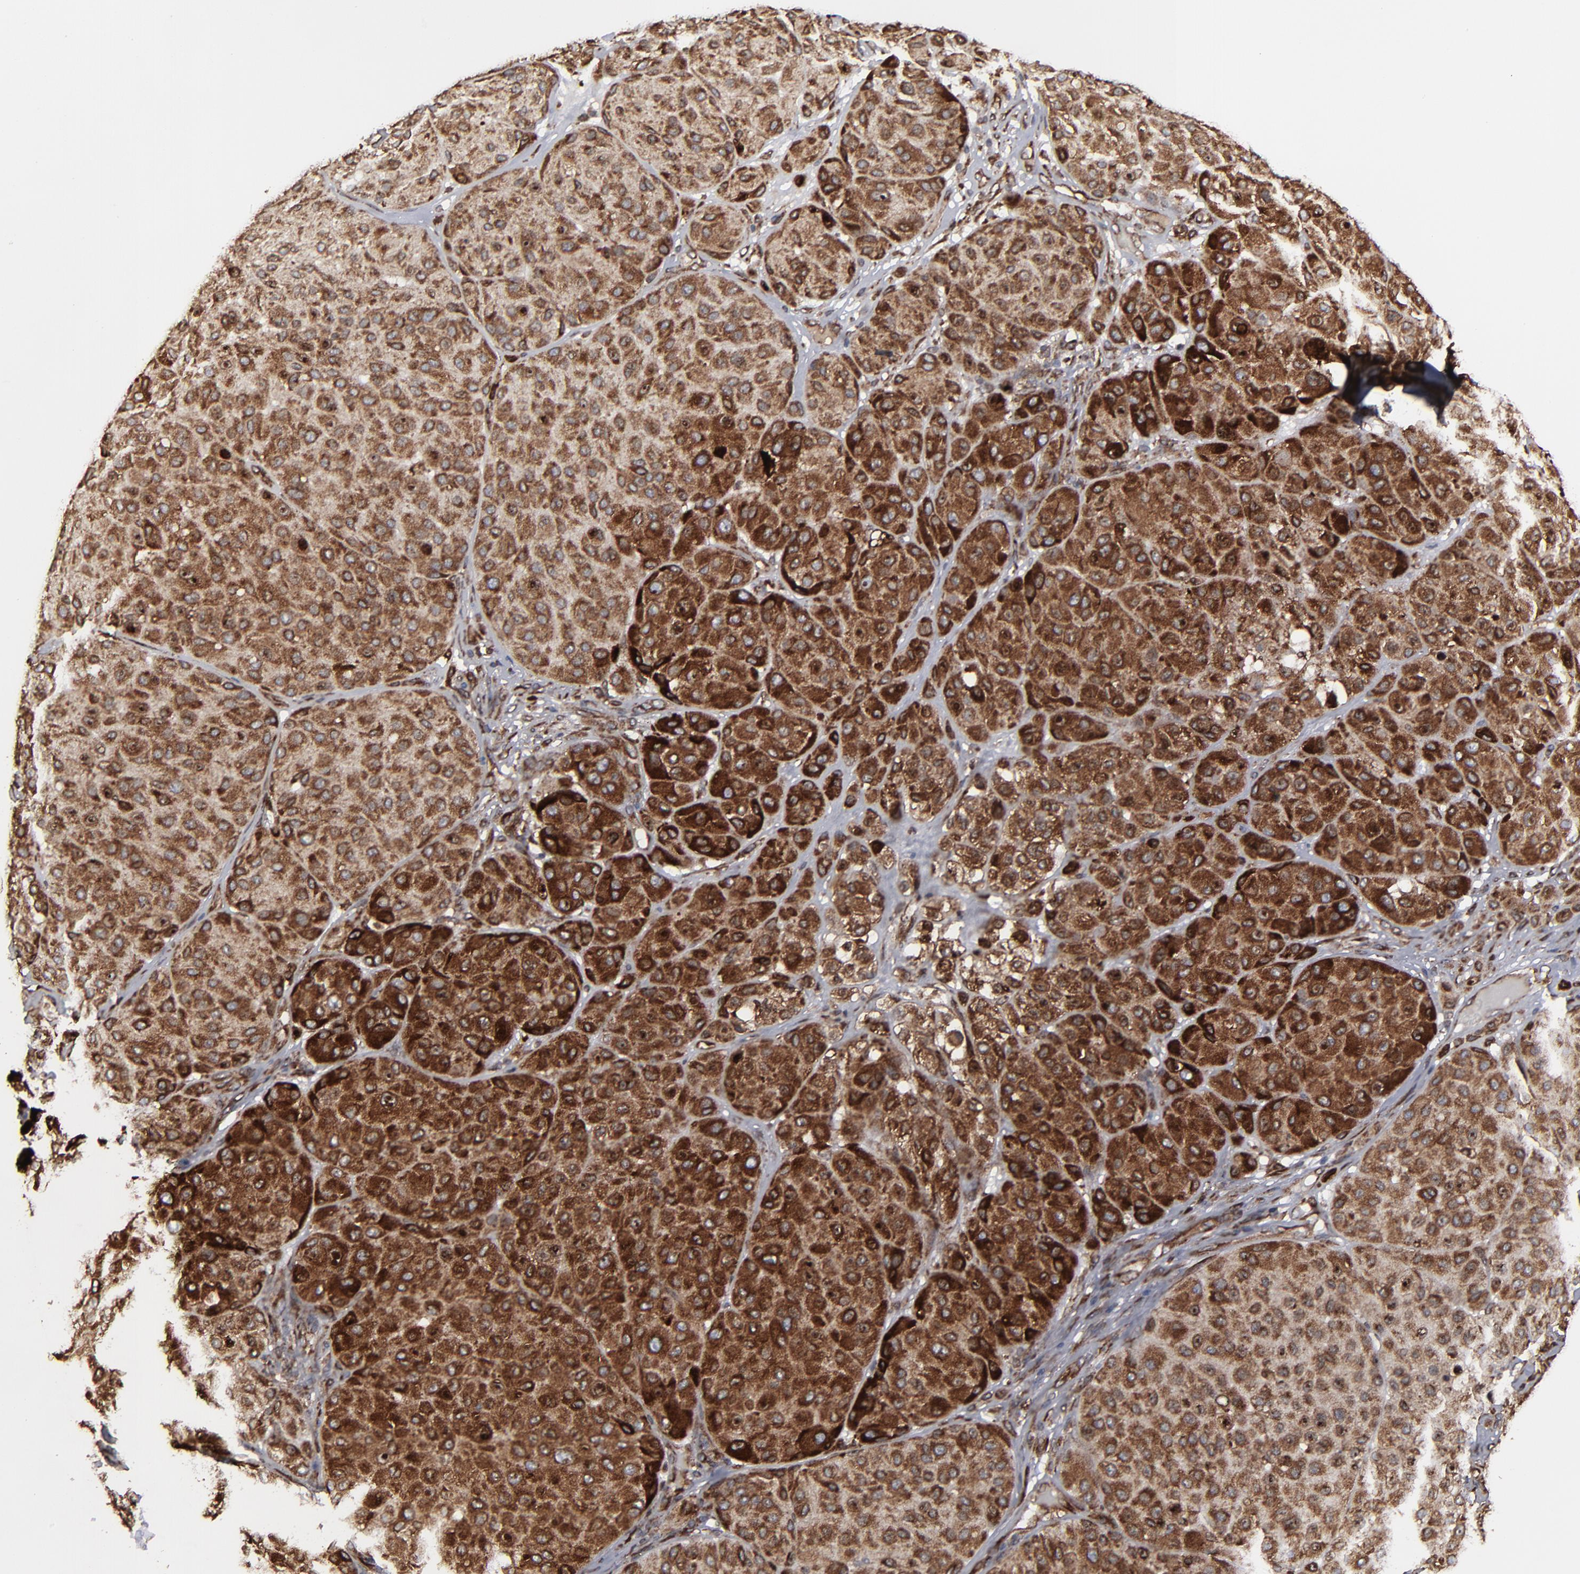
{"staining": {"intensity": "strong", "quantity": "25%-75%", "location": "cytoplasmic/membranous"}, "tissue": "melanoma", "cell_type": "Tumor cells", "image_type": "cancer", "snomed": [{"axis": "morphology", "description": "Normal tissue, NOS"}, {"axis": "morphology", "description": "Malignant melanoma, Metastatic site"}, {"axis": "topography", "description": "Skin"}], "caption": "A brown stain highlights strong cytoplasmic/membranous expression of a protein in human malignant melanoma (metastatic site) tumor cells. (DAB (3,3'-diaminobenzidine) IHC, brown staining for protein, blue staining for nuclei).", "gene": "CNIH1", "patient": {"sex": "male", "age": 41}}